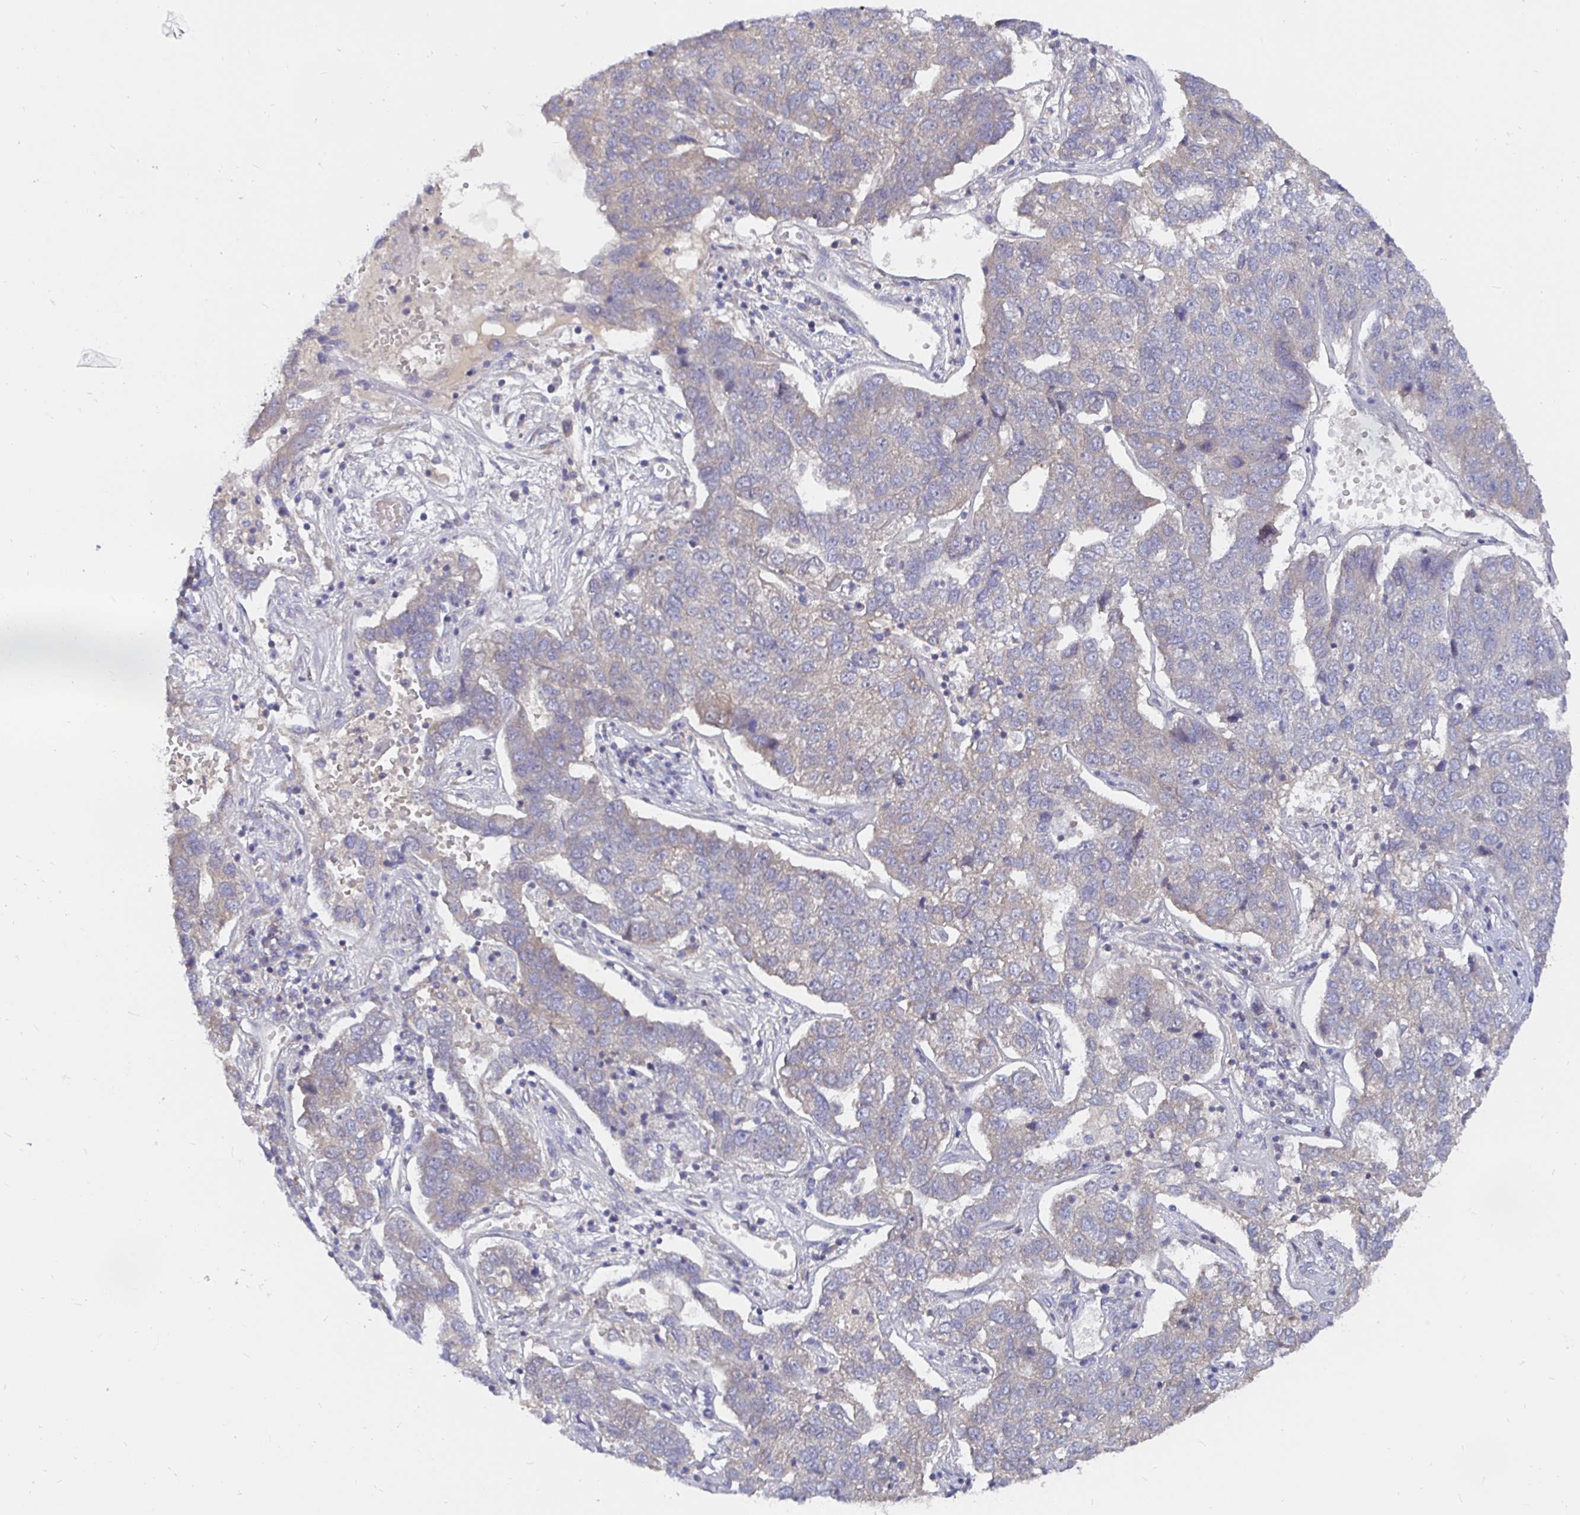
{"staining": {"intensity": "negative", "quantity": "none", "location": "none"}, "tissue": "pancreatic cancer", "cell_type": "Tumor cells", "image_type": "cancer", "snomed": [{"axis": "morphology", "description": "Adenocarcinoma, NOS"}, {"axis": "topography", "description": "Pancreas"}], "caption": "Adenocarcinoma (pancreatic) was stained to show a protein in brown. There is no significant staining in tumor cells.", "gene": "KIF21A", "patient": {"sex": "female", "age": 61}}